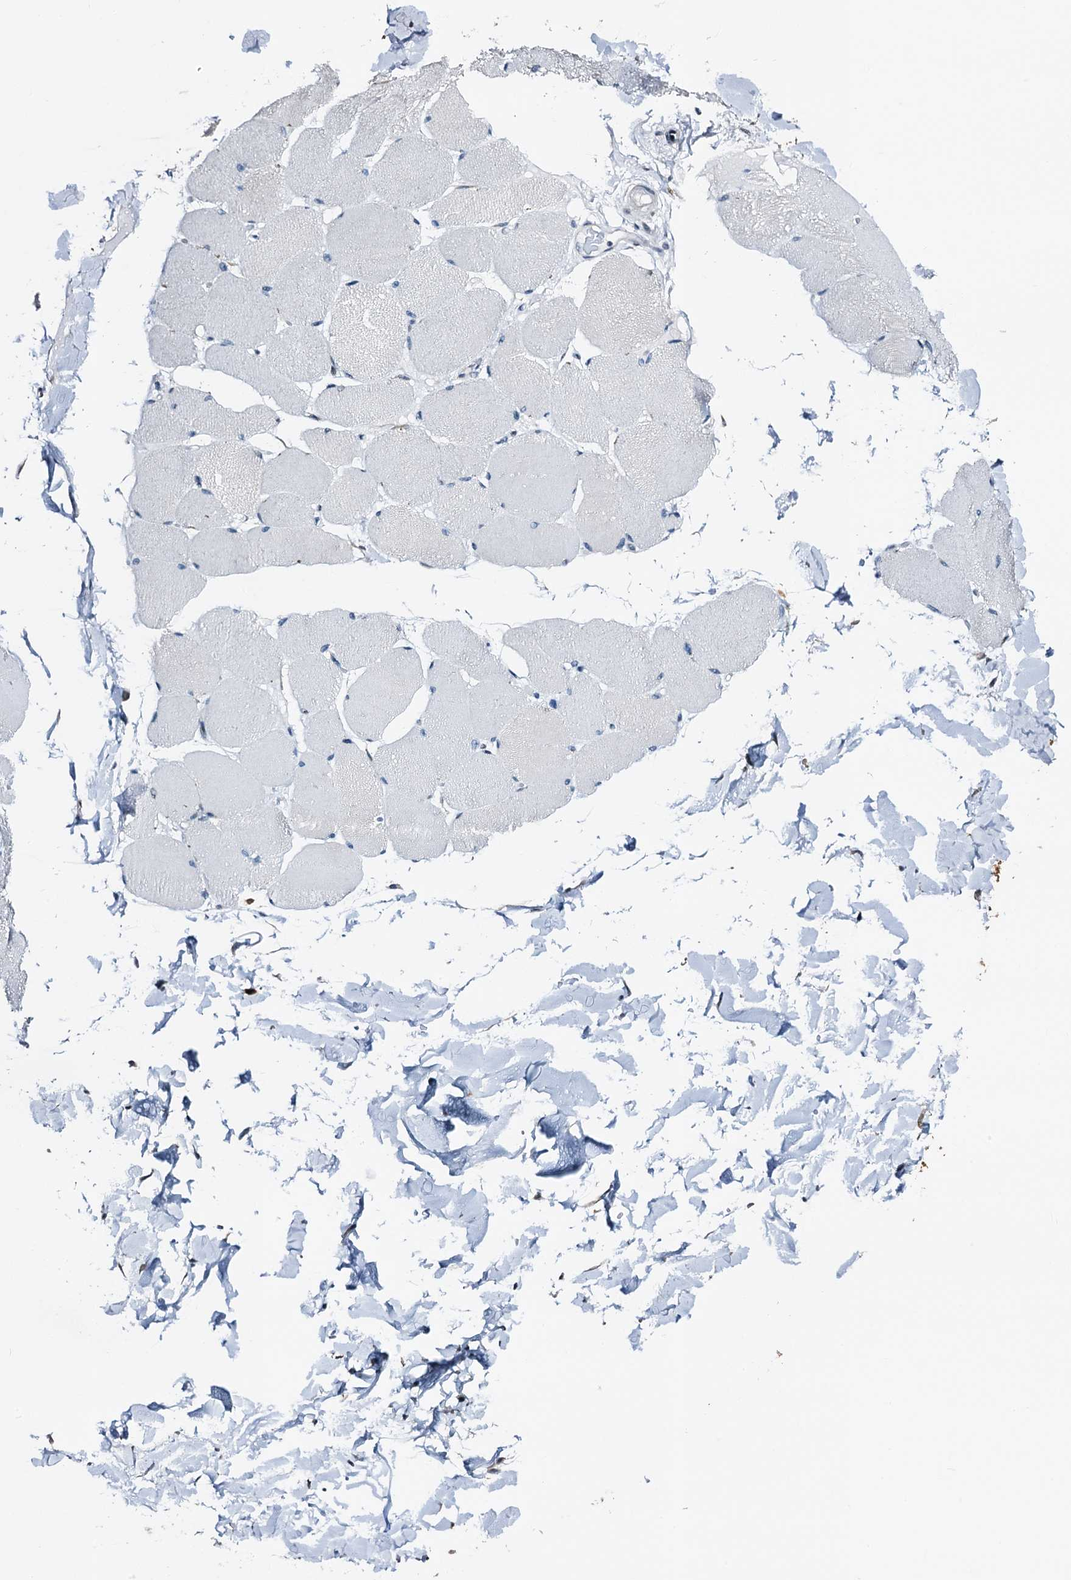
{"staining": {"intensity": "negative", "quantity": "none", "location": "none"}, "tissue": "skeletal muscle", "cell_type": "Myocytes", "image_type": "normal", "snomed": [{"axis": "morphology", "description": "Normal tissue, NOS"}, {"axis": "topography", "description": "Skin"}, {"axis": "topography", "description": "Skeletal muscle"}], "caption": "DAB (3,3'-diaminobenzidine) immunohistochemical staining of unremarkable skeletal muscle reveals no significant positivity in myocytes. (Immunohistochemistry, brightfield microscopy, high magnification).", "gene": "FAM222A", "patient": {"sex": "male", "age": 83}}